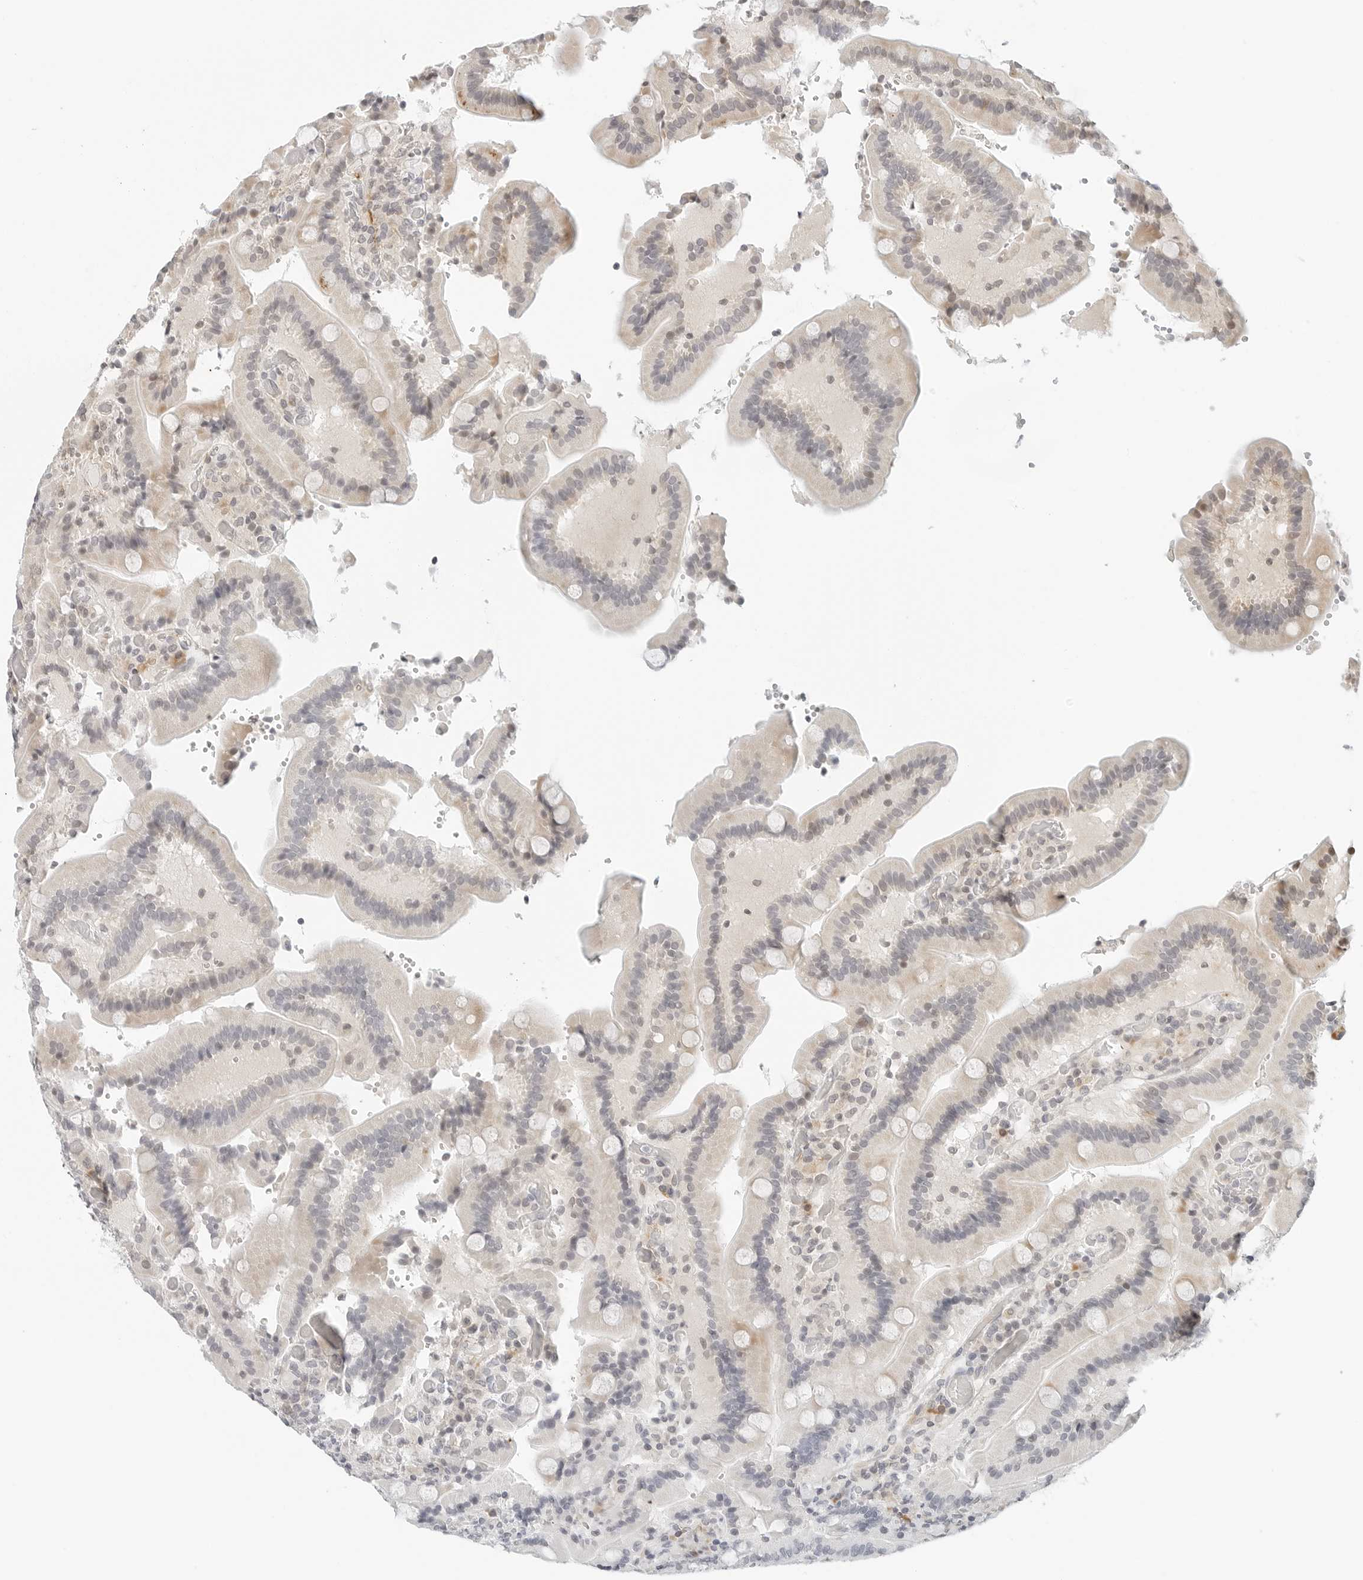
{"staining": {"intensity": "moderate", "quantity": "25%-75%", "location": "cytoplasmic/membranous"}, "tissue": "duodenum", "cell_type": "Glandular cells", "image_type": "normal", "snomed": [{"axis": "morphology", "description": "Normal tissue, NOS"}, {"axis": "topography", "description": "Duodenum"}], "caption": "Immunohistochemistry of unremarkable duodenum exhibits medium levels of moderate cytoplasmic/membranous positivity in about 25%-75% of glandular cells.", "gene": "PARP10", "patient": {"sex": "female", "age": 62}}